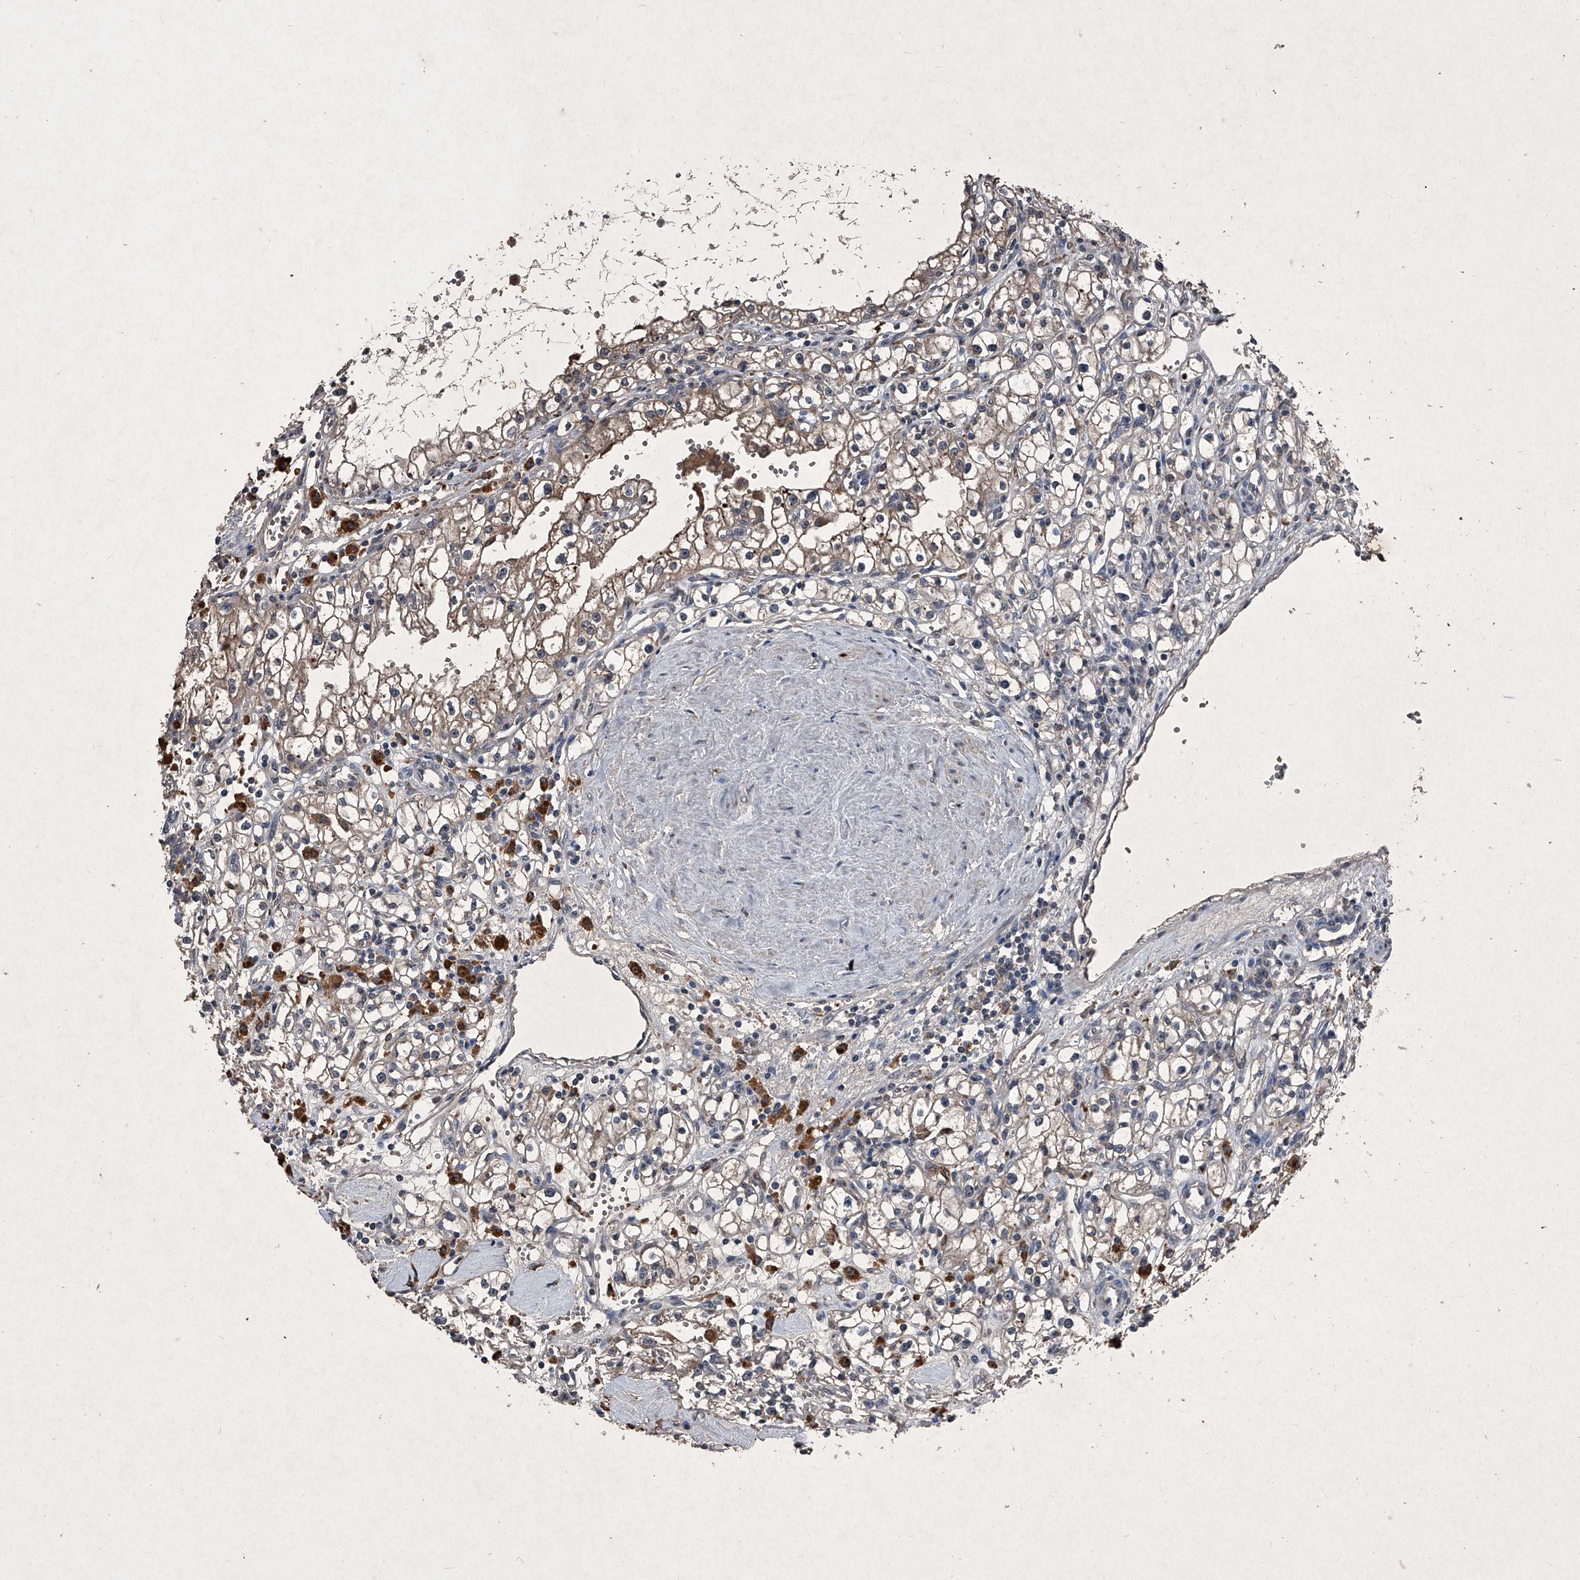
{"staining": {"intensity": "weak", "quantity": "25%-75%", "location": "cytoplasmic/membranous"}, "tissue": "renal cancer", "cell_type": "Tumor cells", "image_type": "cancer", "snomed": [{"axis": "morphology", "description": "Adenocarcinoma, NOS"}, {"axis": "topography", "description": "Kidney"}], "caption": "Protein staining of renal cancer tissue reveals weak cytoplasmic/membranous positivity in about 25%-75% of tumor cells.", "gene": "MAPKAP1", "patient": {"sex": "male", "age": 56}}